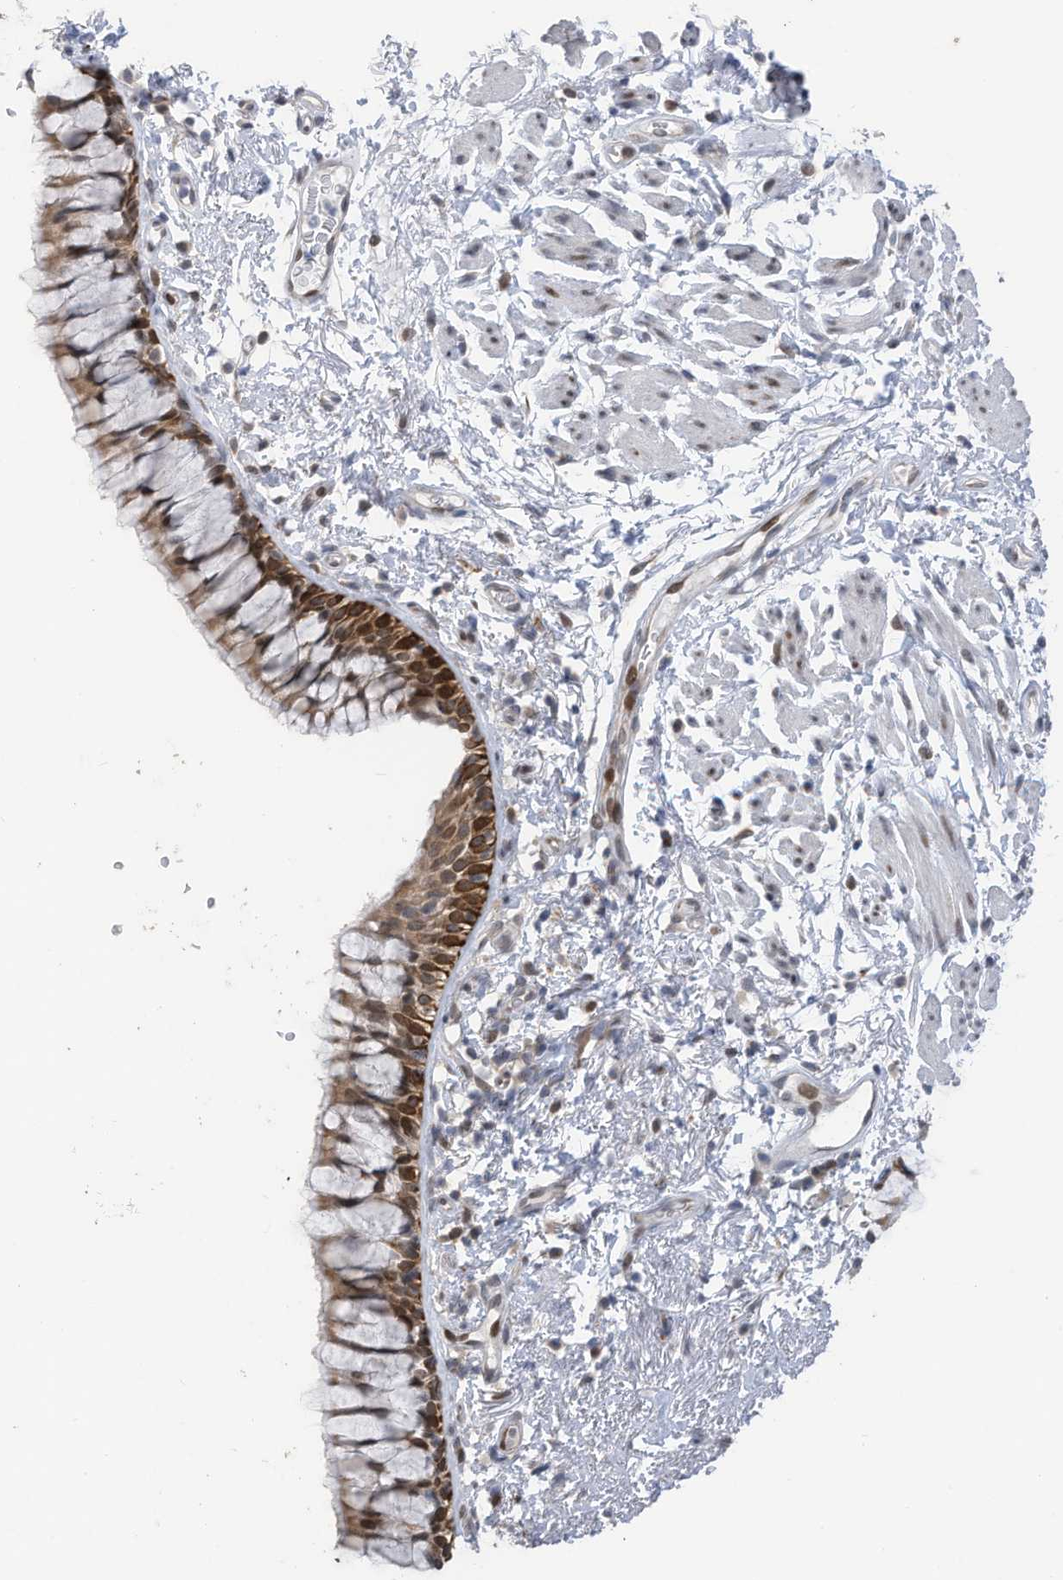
{"staining": {"intensity": "moderate", "quantity": "25%-75%", "location": "cytoplasmic/membranous,nuclear"}, "tissue": "bronchus", "cell_type": "Respiratory epithelial cells", "image_type": "normal", "snomed": [{"axis": "morphology", "description": "Normal tissue, NOS"}, {"axis": "topography", "description": "Cartilage tissue"}, {"axis": "topography", "description": "Bronchus"}], "caption": "A high-resolution micrograph shows IHC staining of unremarkable bronchus, which shows moderate cytoplasmic/membranous,nuclear staining in about 25%-75% of respiratory epithelial cells. (IHC, brightfield microscopy, high magnification).", "gene": "RABL3", "patient": {"sex": "female", "age": 73}}